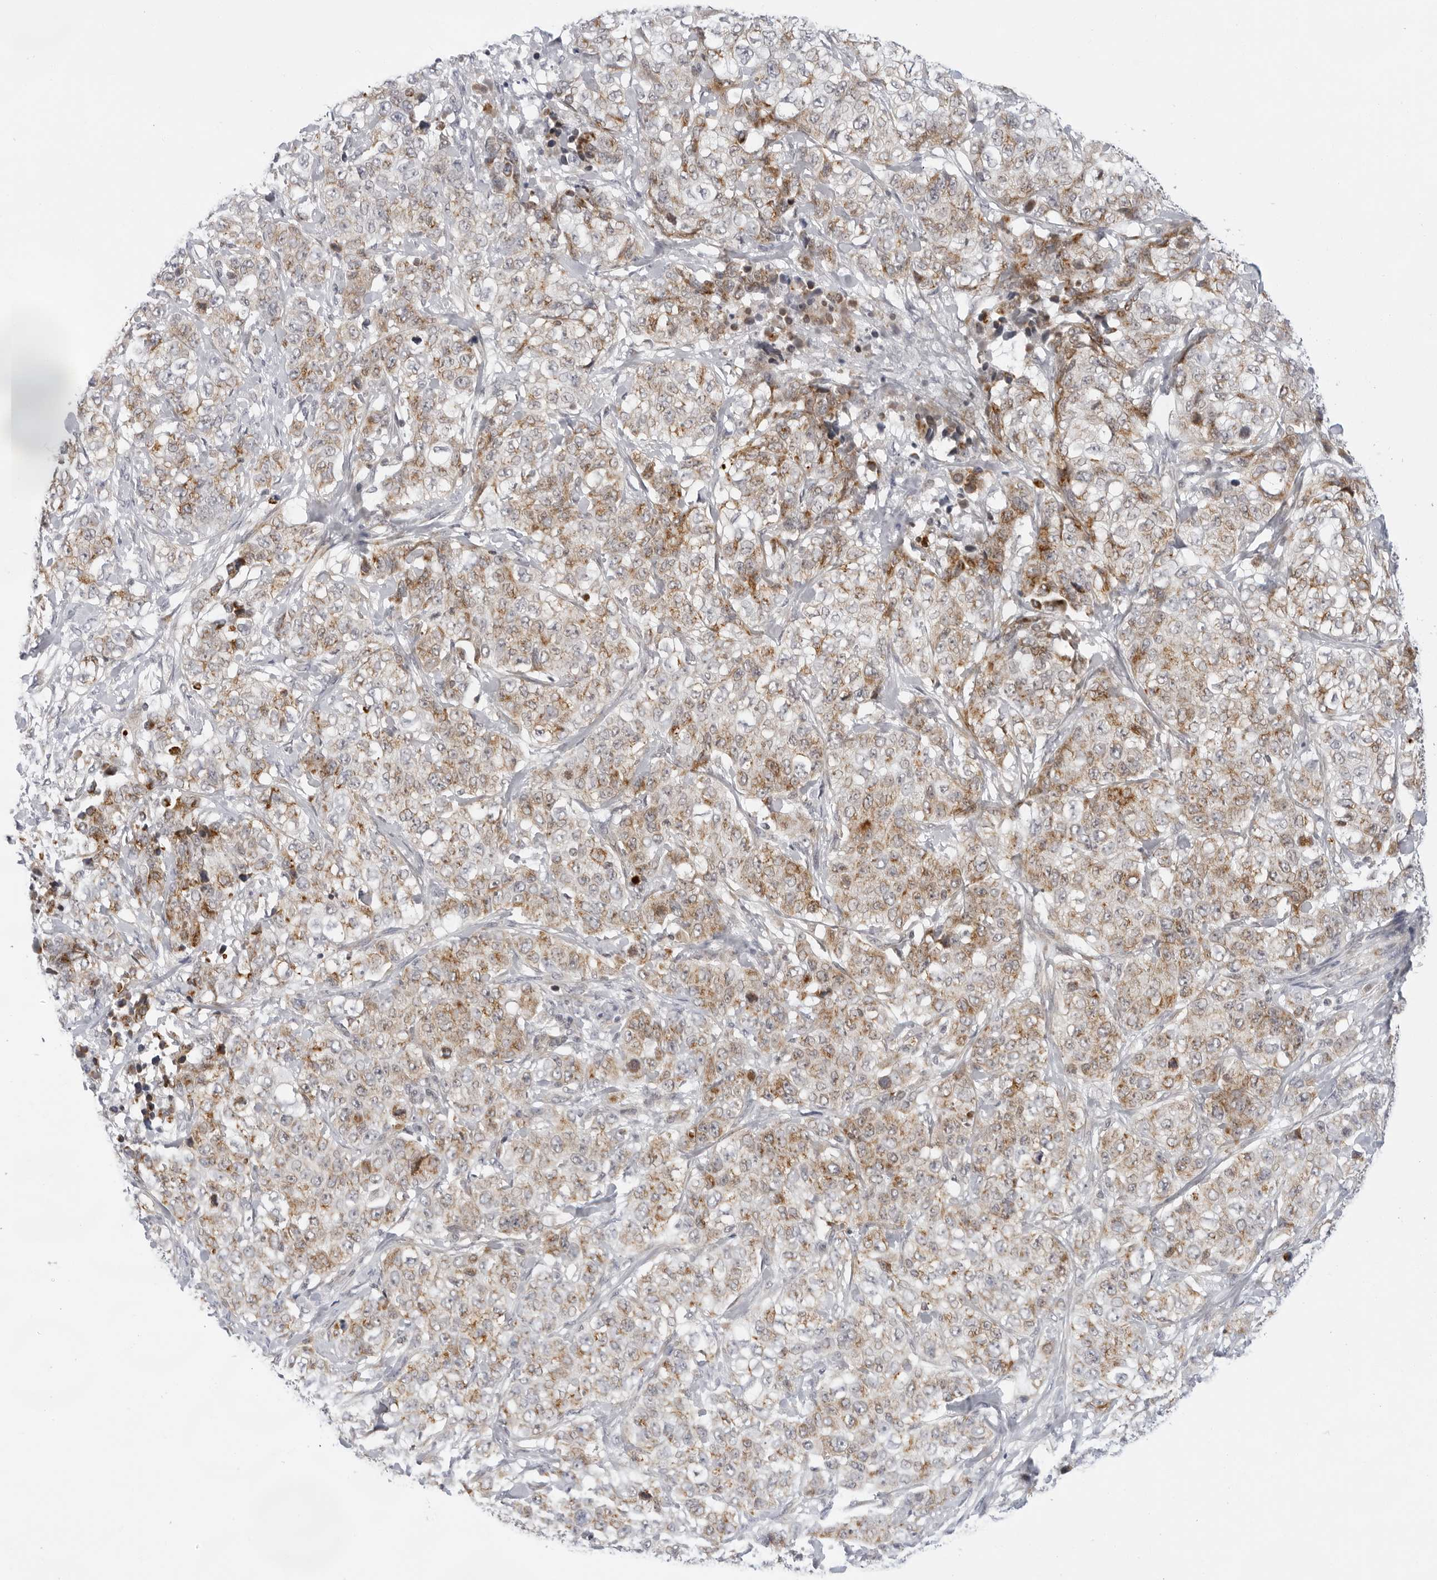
{"staining": {"intensity": "moderate", "quantity": ">75%", "location": "cytoplasmic/membranous"}, "tissue": "stomach cancer", "cell_type": "Tumor cells", "image_type": "cancer", "snomed": [{"axis": "morphology", "description": "Adenocarcinoma, NOS"}, {"axis": "topography", "description": "Stomach"}], "caption": "Moderate cytoplasmic/membranous expression for a protein is appreciated in about >75% of tumor cells of stomach adenocarcinoma using IHC.", "gene": "CIART", "patient": {"sex": "male", "age": 48}}